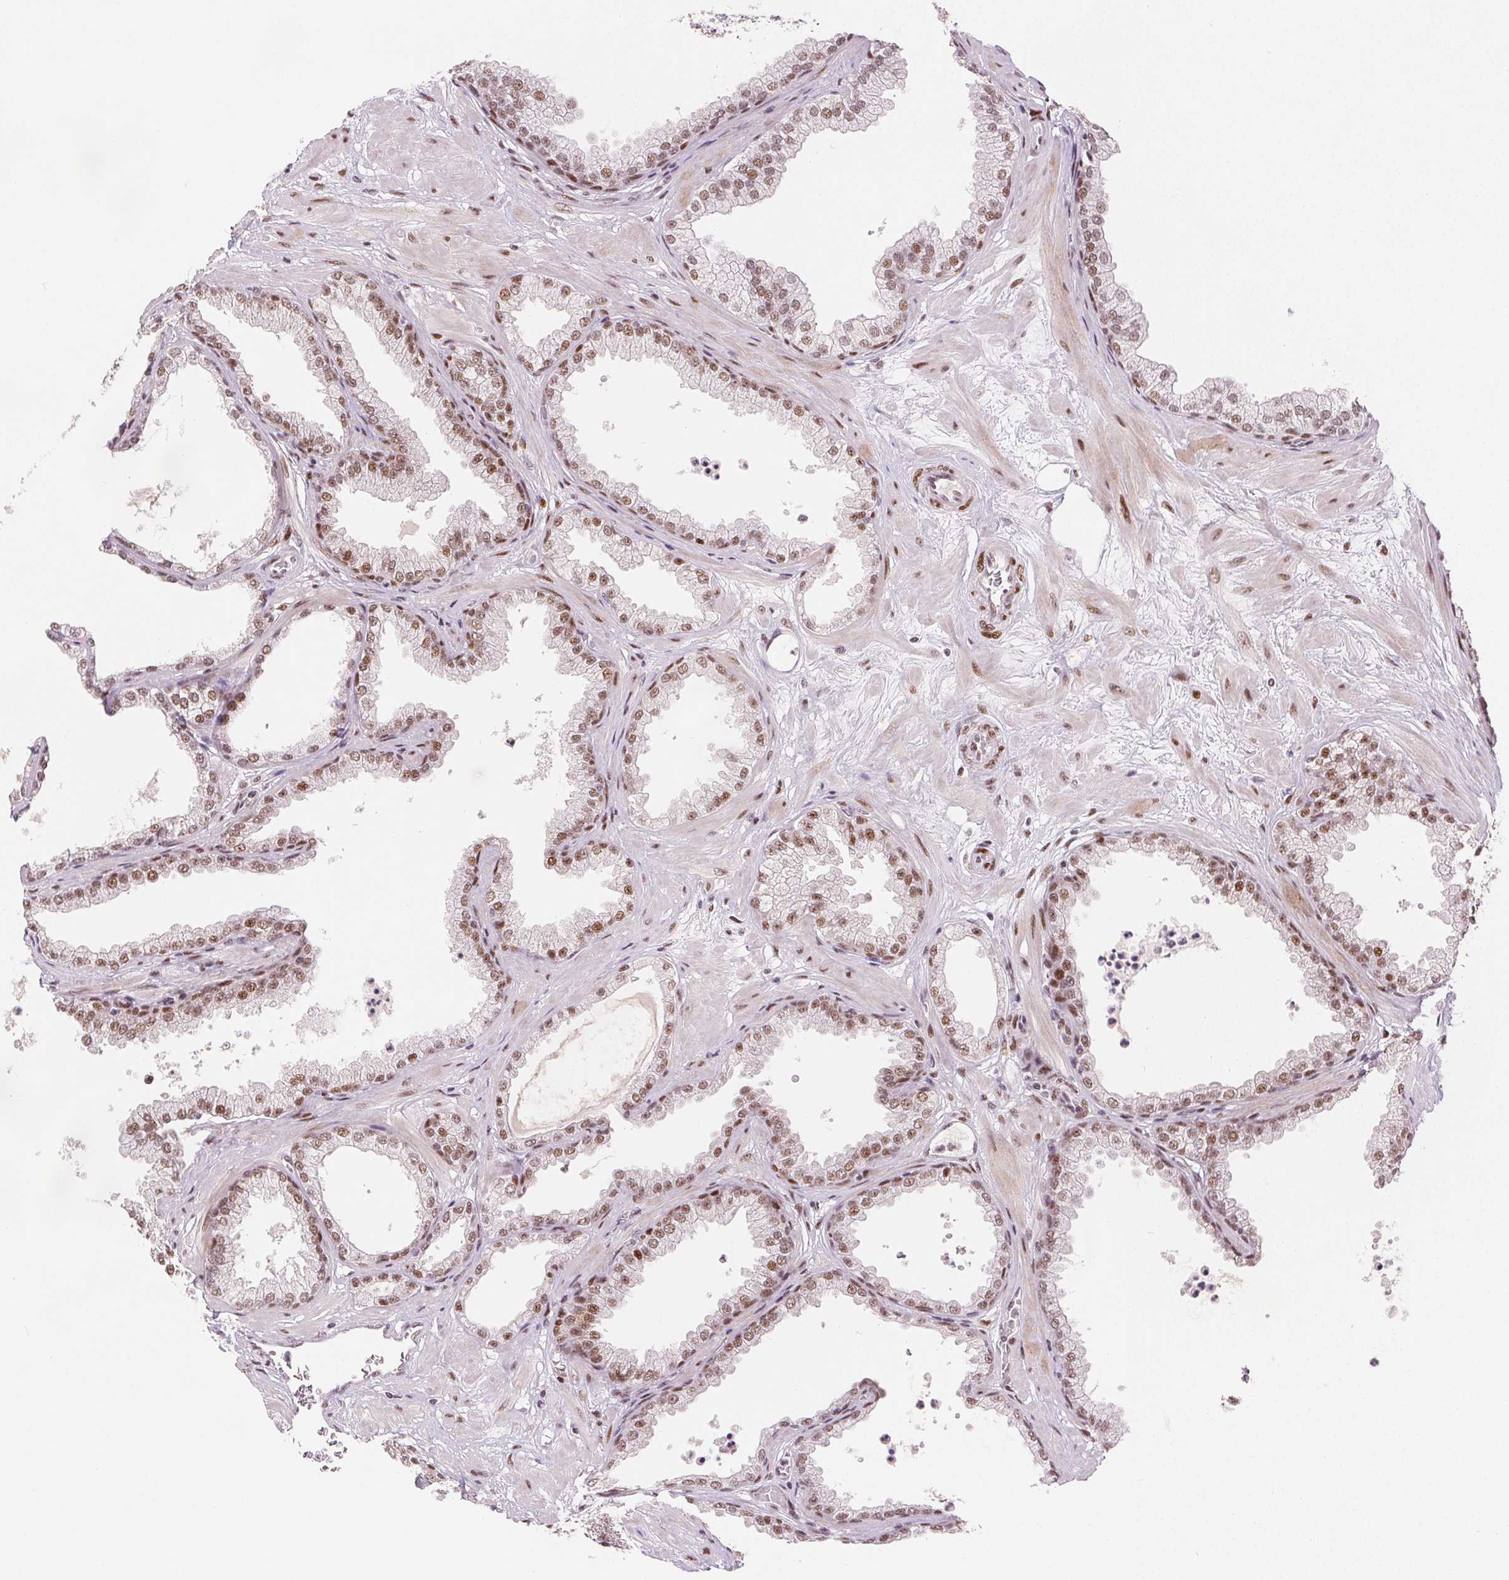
{"staining": {"intensity": "moderate", "quantity": ">75%", "location": "nuclear"}, "tissue": "prostate", "cell_type": "Glandular cells", "image_type": "normal", "snomed": [{"axis": "morphology", "description": "Normal tissue, NOS"}, {"axis": "topography", "description": "Prostate"}], "caption": "Prostate stained with a brown dye displays moderate nuclear positive staining in approximately >75% of glandular cells.", "gene": "ZNF703", "patient": {"sex": "male", "age": 37}}